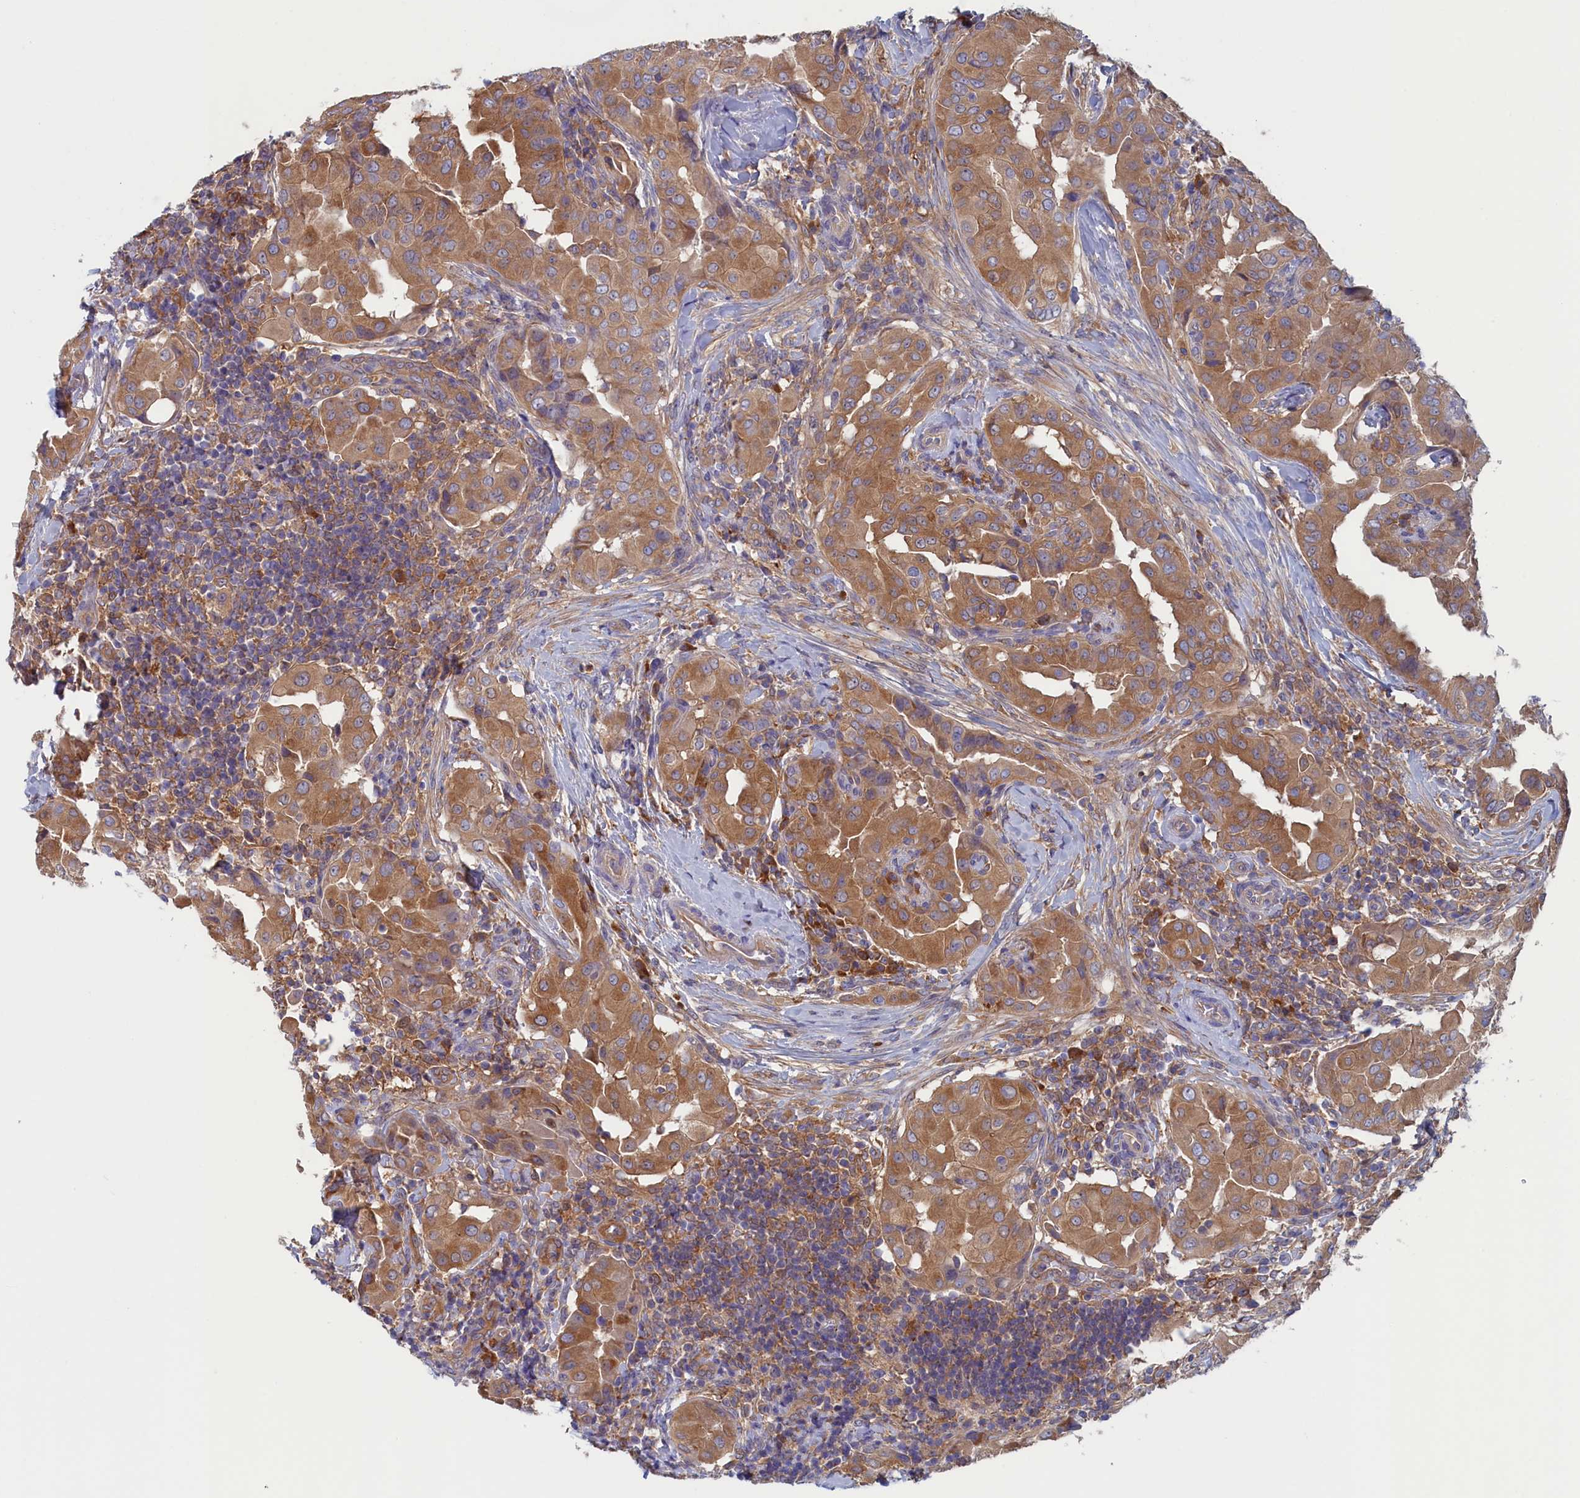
{"staining": {"intensity": "moderate", "quantity": ">75%", "location": "cytoplasmic/membranous"}, "tissue": "thyroid cancer", "cell_type": "Tumor cells", "image_type": "cancer", "snomed": [{"axis": "morphology", "description": "Papillary adenocarcinoma, NOS"}, {"axis": "topography", "description": "Thyroid gland"}], "caption": "About >75% of tumor cells in papillary adenocarcinoma (thyroid) reveal moderate cytoplasmic/membranous protein staining as visualized by brown immunohistochemical staining.", "gene": "SYNDIG1L", "patient": {"sex": "male", "age": 33}}